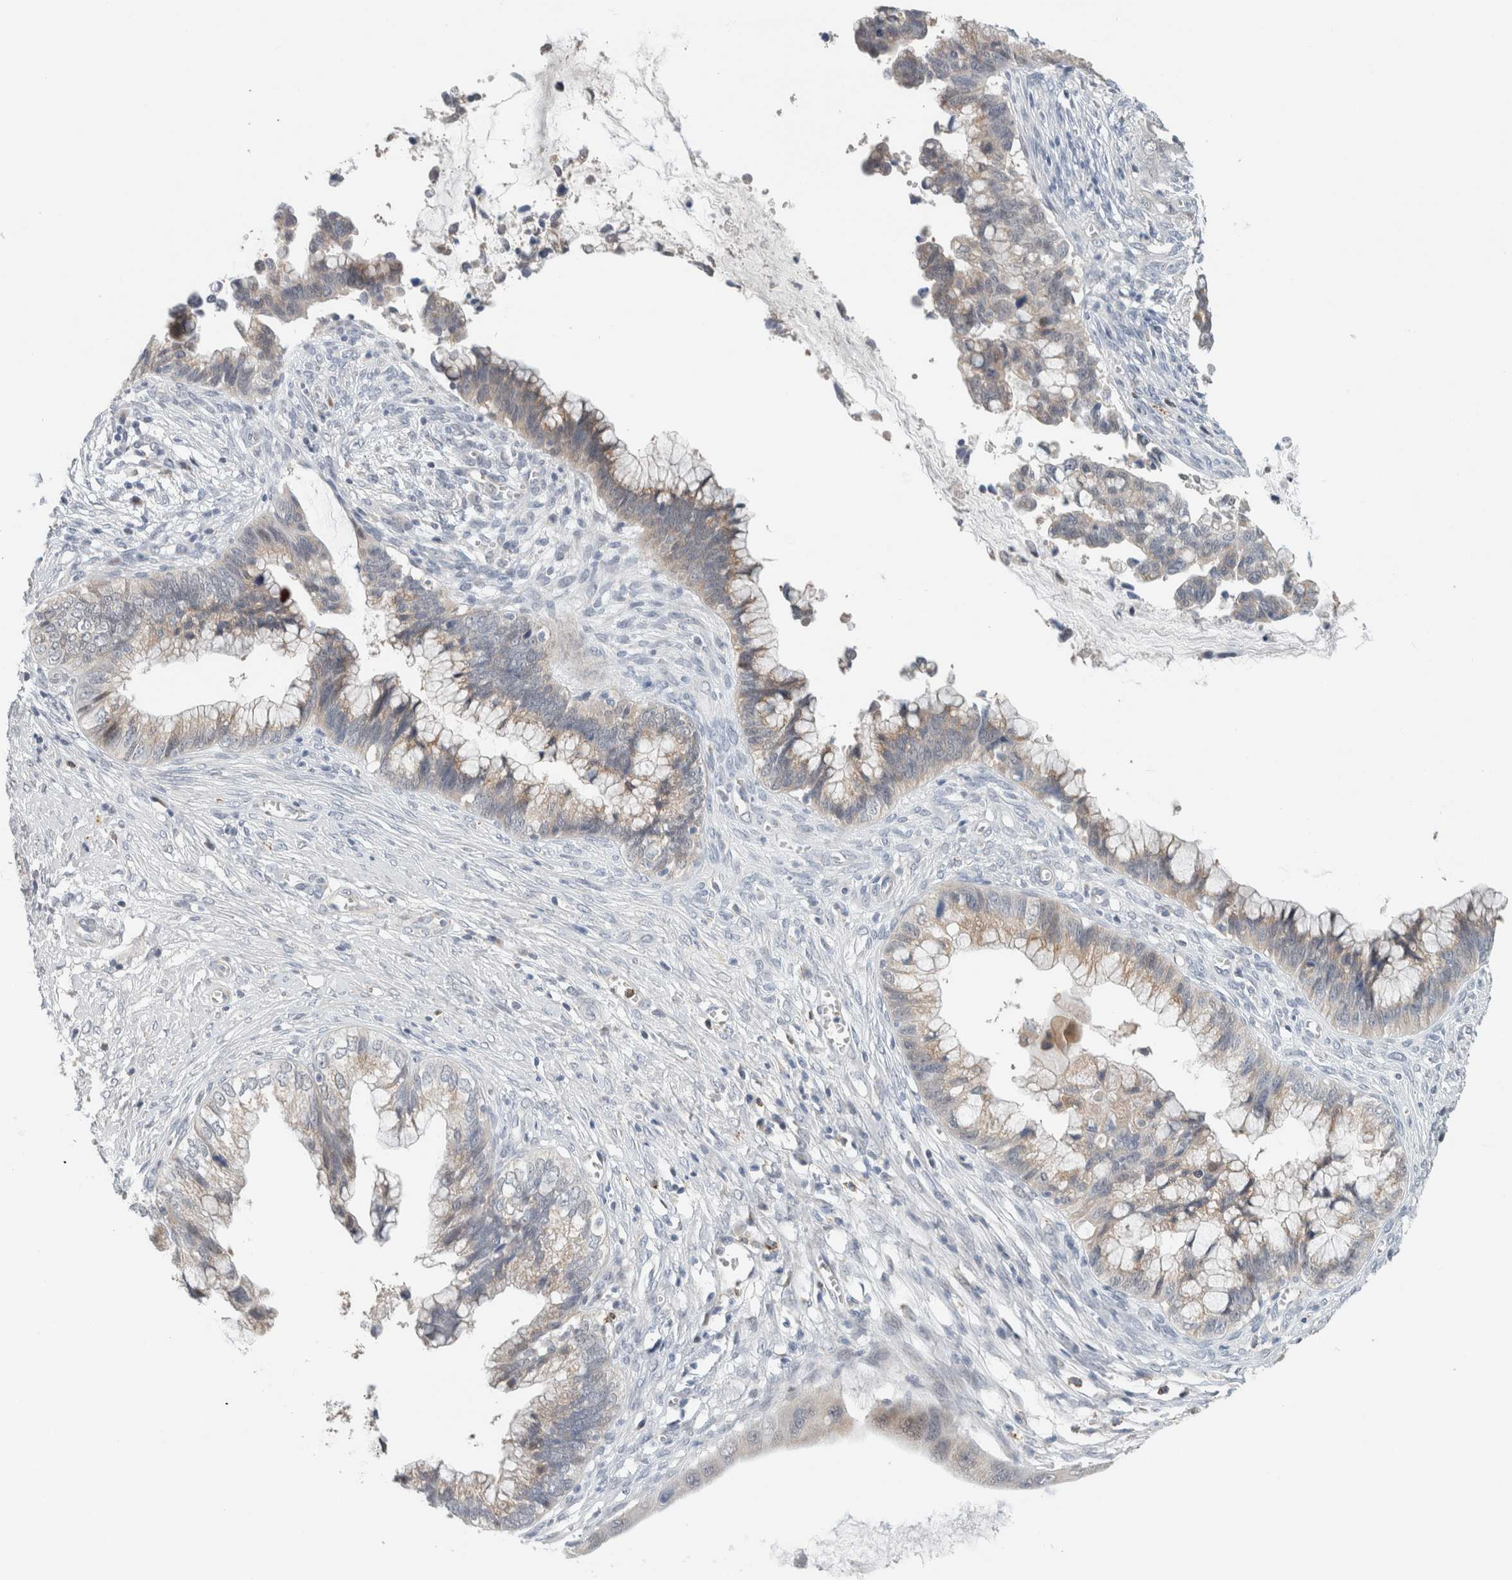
{"staining": {"intensity": "moderate", "quantity": "25%-75%", "location": "cytoplasmic/membranous"}, "tissue": "cervical cancer", "cell_type": "Tumor cells", "image_type": "cancer", "snomed": [{"axis": "morphology", "description": "Adenocarcinoma, NOS"}, {"axis": "topography", "description": "Cervix"}], "caption": "A brown stain labels moderate cytoplasmic/membranous expression of a protein in human cervical cancer (adenocarcinoma) tumor cells.", "gene": "CRAT", "patient": {"sex": "female", "age": 44}}